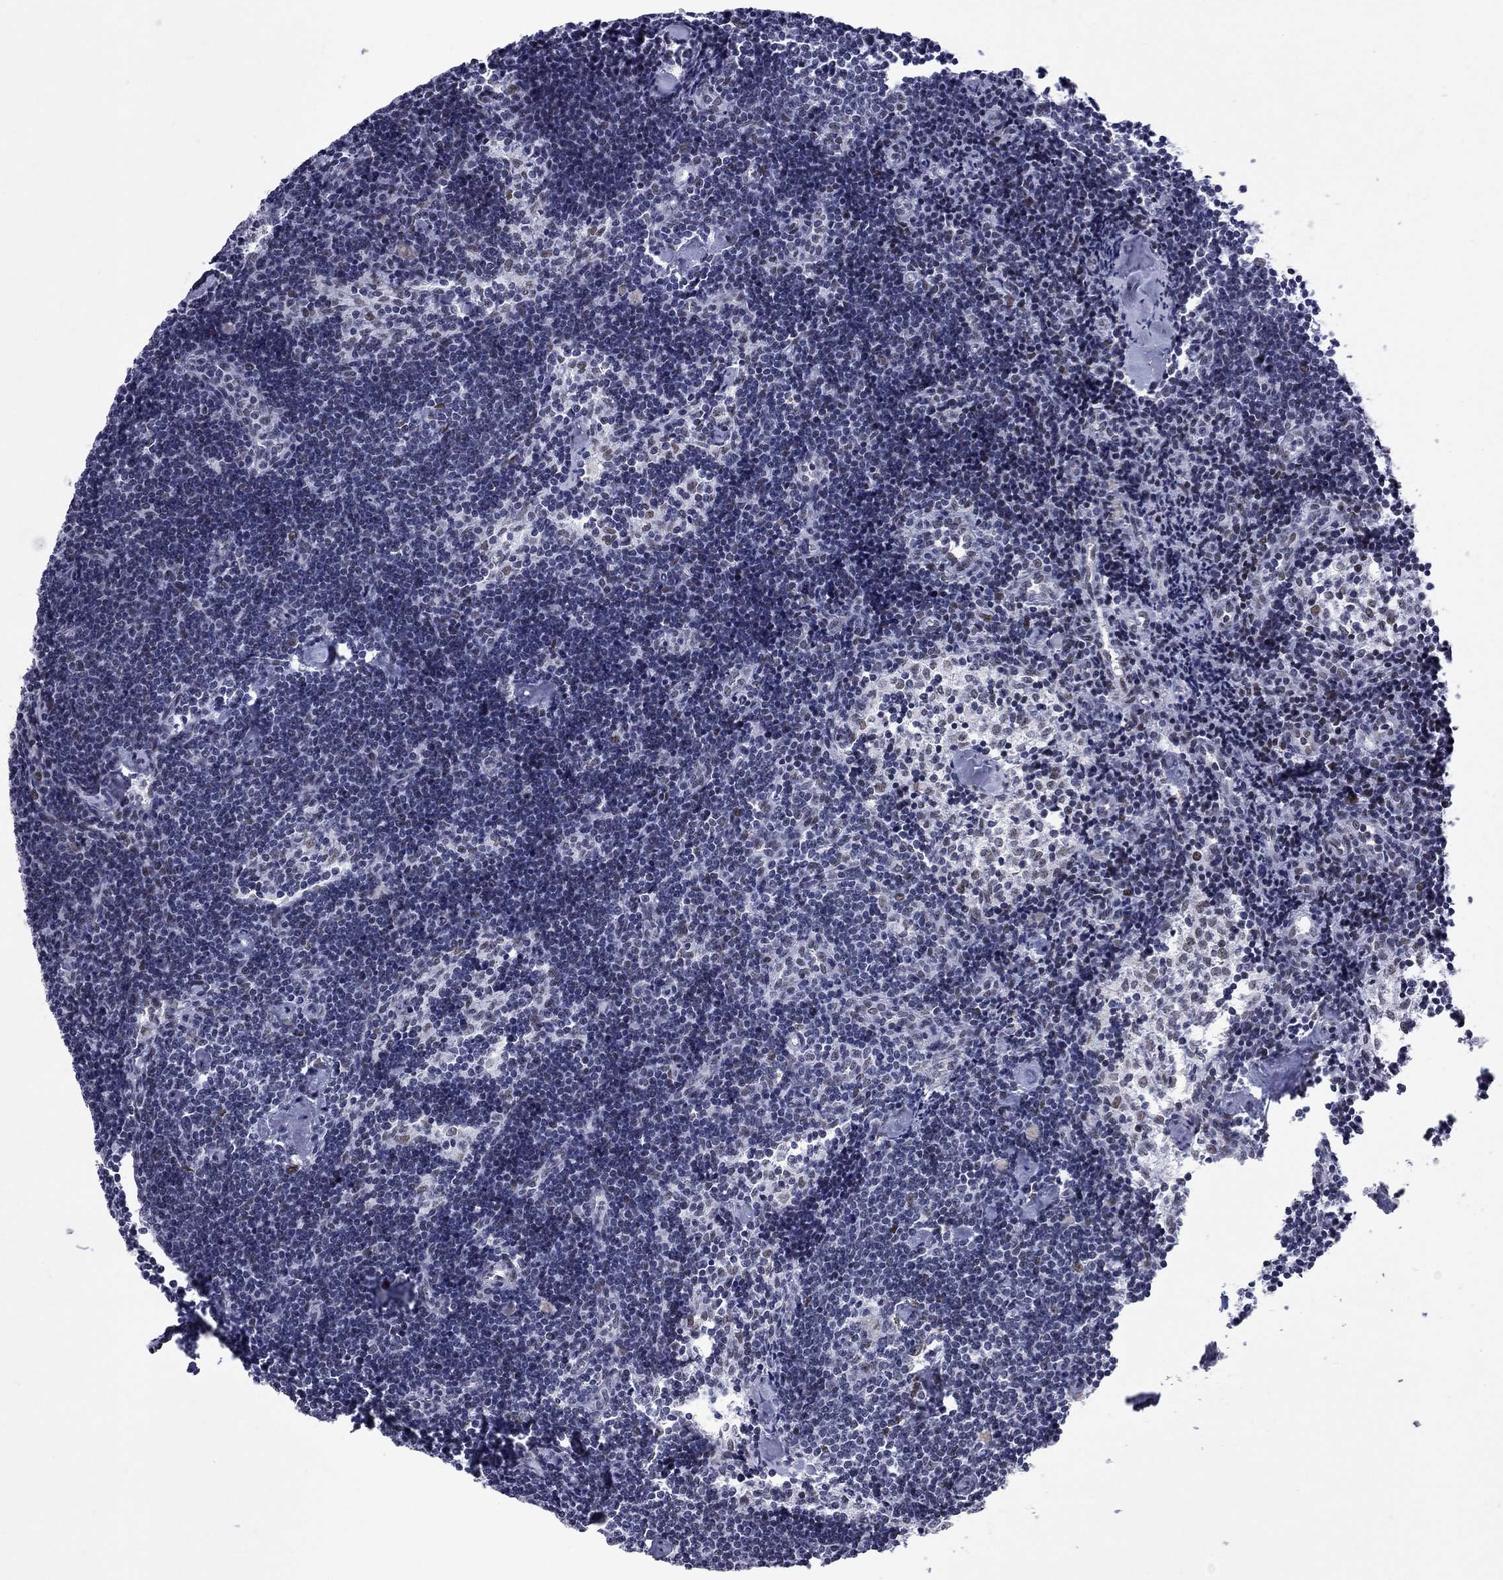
{"staining": {"intensity": "moderate", "quantity": "<25%", "location": "nuclear"}, "tissue": "lymph node", "cell_type": "Germinal center cells", "image_type": "normal", "snomed": [{"axis": "morphology", "description": "Normal tissue, NOS"}, {"axis": "topography", "description": "Lymph node"}], "caption": "Human lymph node stained with a brown dye demonstrates moderate nuclear positive positivity in about <25% of germinal center cells.", "gene": "ZBTB47", "patient": {"sex": "female", "age": 42}}